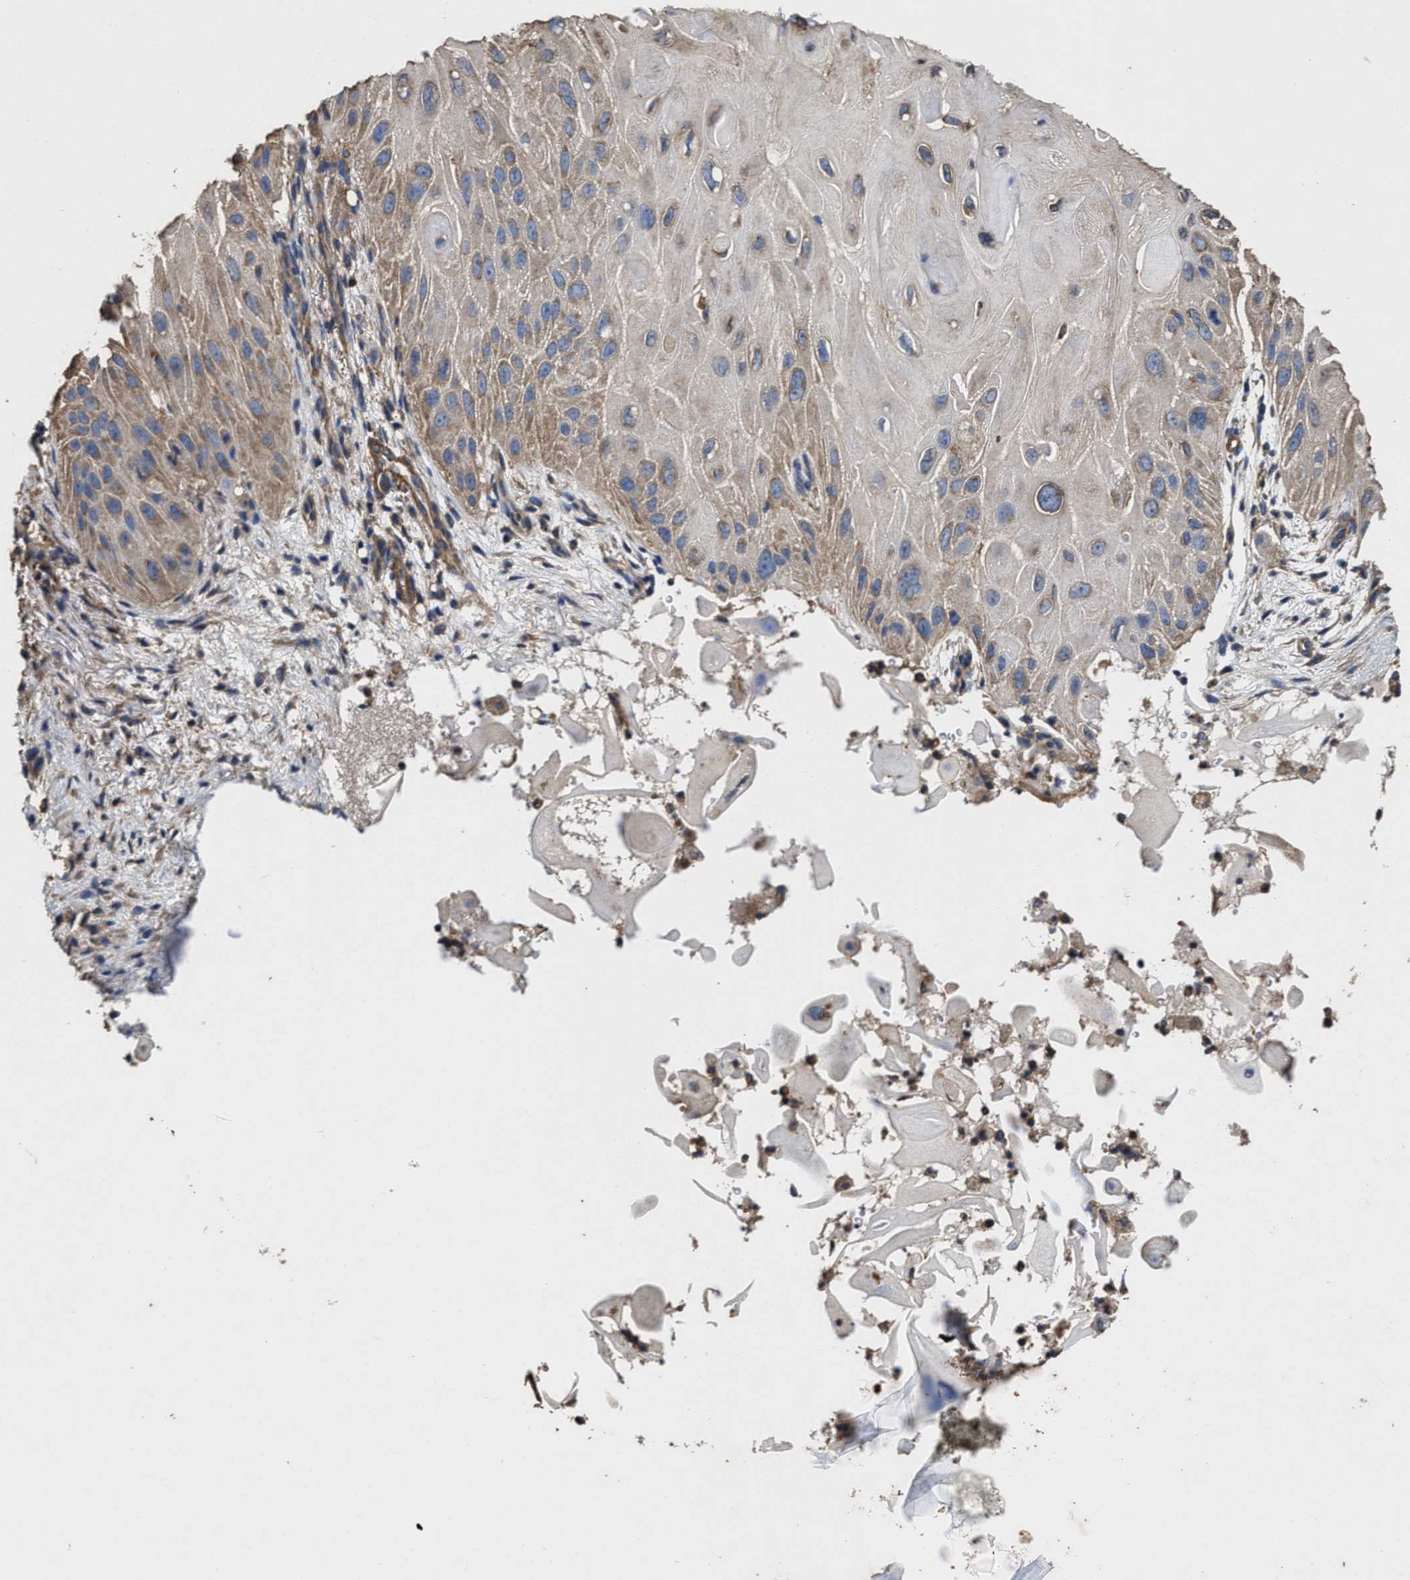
{"staining": {"intensity": "moderate", "quantity": "<25%", "location": "cytoplasmic/membranous"}, "tissue": "skin cancer", "cell_type": "Tumor cells", "image_type": "cancer", "snomed": [{"axis": "morphology", "description": "Squamous cell carcinoma, NOS"}, {"axis": "topography", "description": "Skin"}], "caption": "Immunohistochemical staining of skin cancer (squamous cell carcinoma) reveals low levels of moderate cytoplasmic/membranous expression in about <25% of tumor cells.", "gene": "SFXN4", "patient": {"sex": "female", "age": 77}}